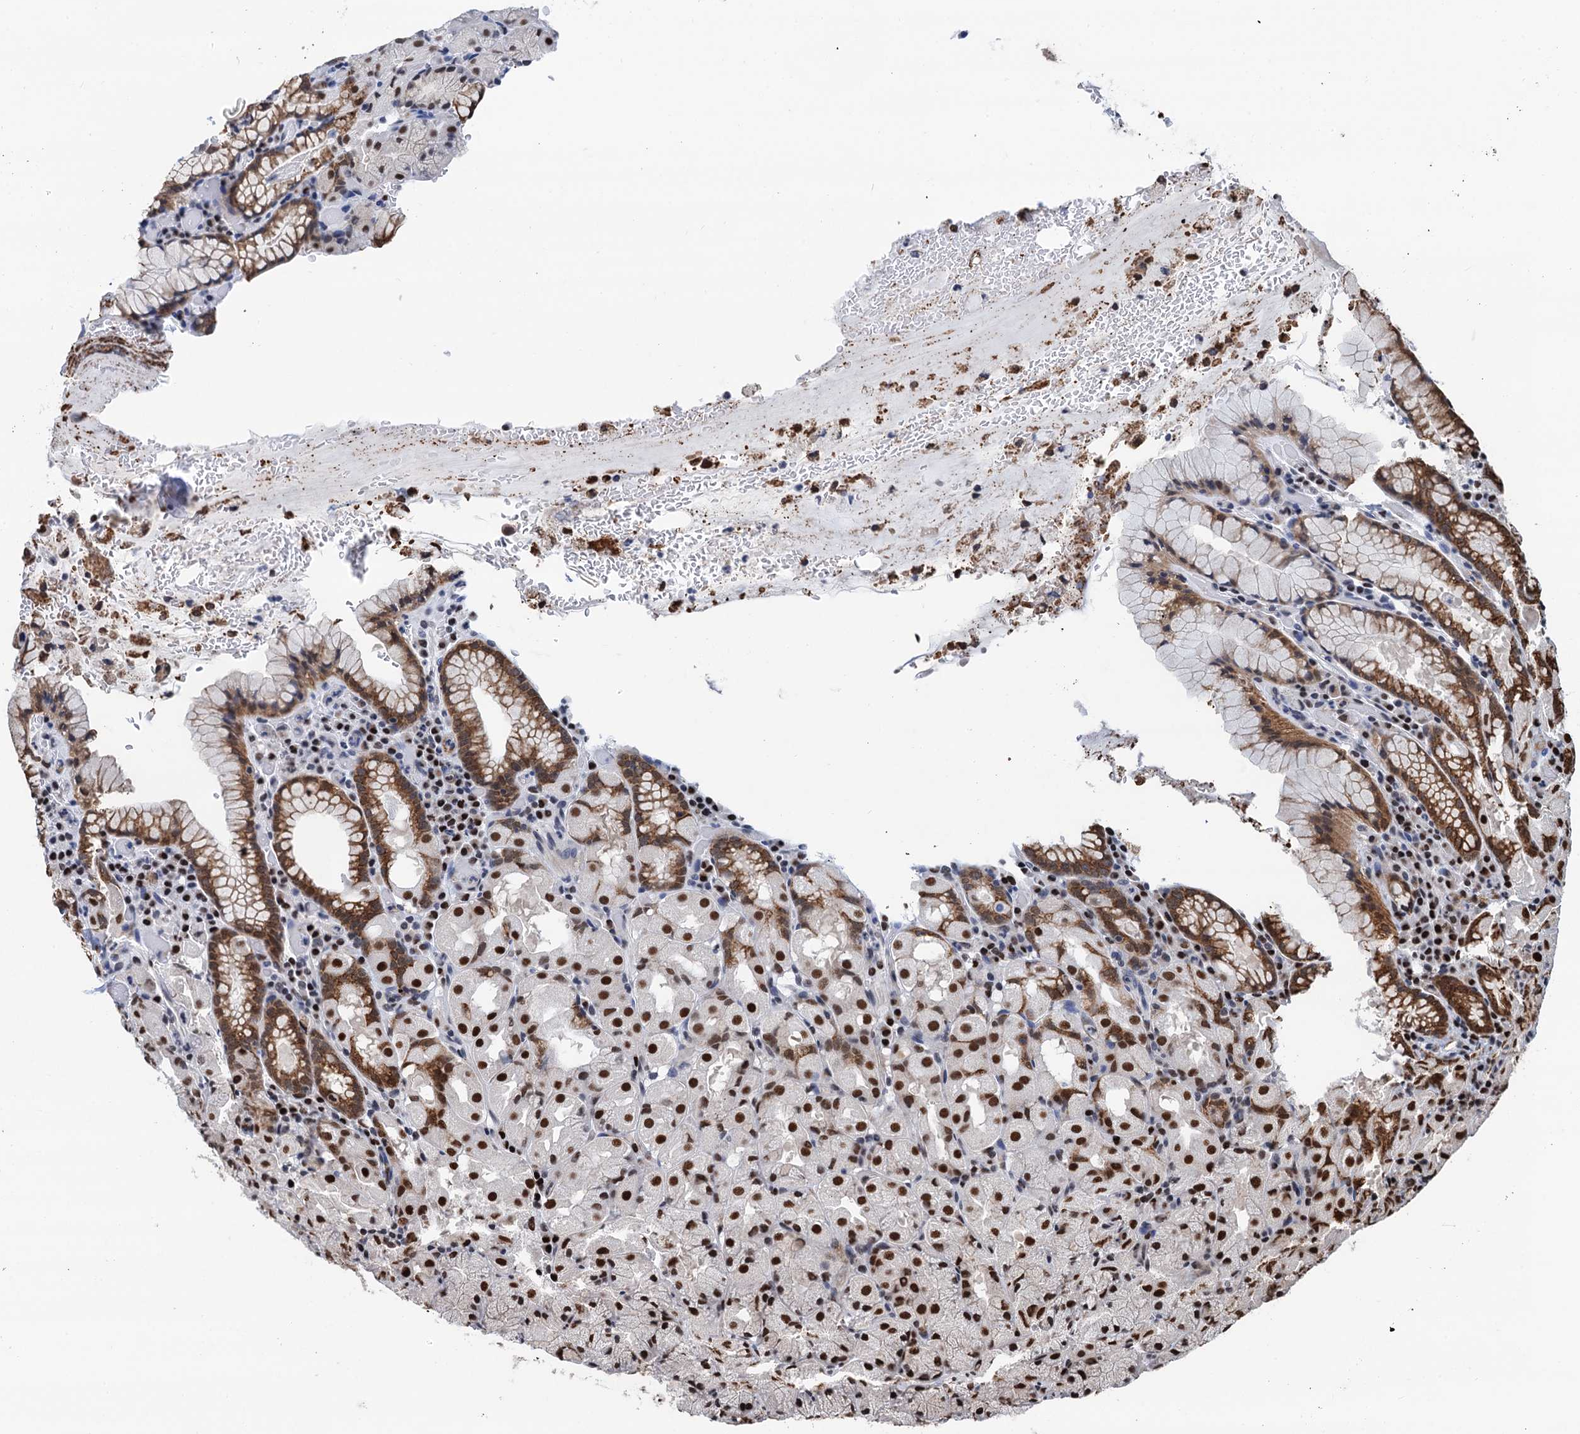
{"staining": {"intensity": "strong", "quantity": "25%-75%", "location": "cytoplasmic/membranous,nuclear"}, "tissue": "stomach", "cell_type": "Glandular cells", "image_type": "normal", "snomed": [{"axis": "morphology", "description": "Normal tissue, NOS"}, {"axis": "topography", "description": "Stomach, upper"}, {"axis": "topography", "description": "Stomach, lower"}], "caption": "Unremarkable stomach displays strong cytoplasmic/membranous,nuclear expression in about 25%-75% of glandular cells, visualized by immunohistochemistry. (DAB = brown stain, brightfield microscopy at high magnification).", "gene": "PPP4R1", "patient": {"sex": "male", "age": 80}}